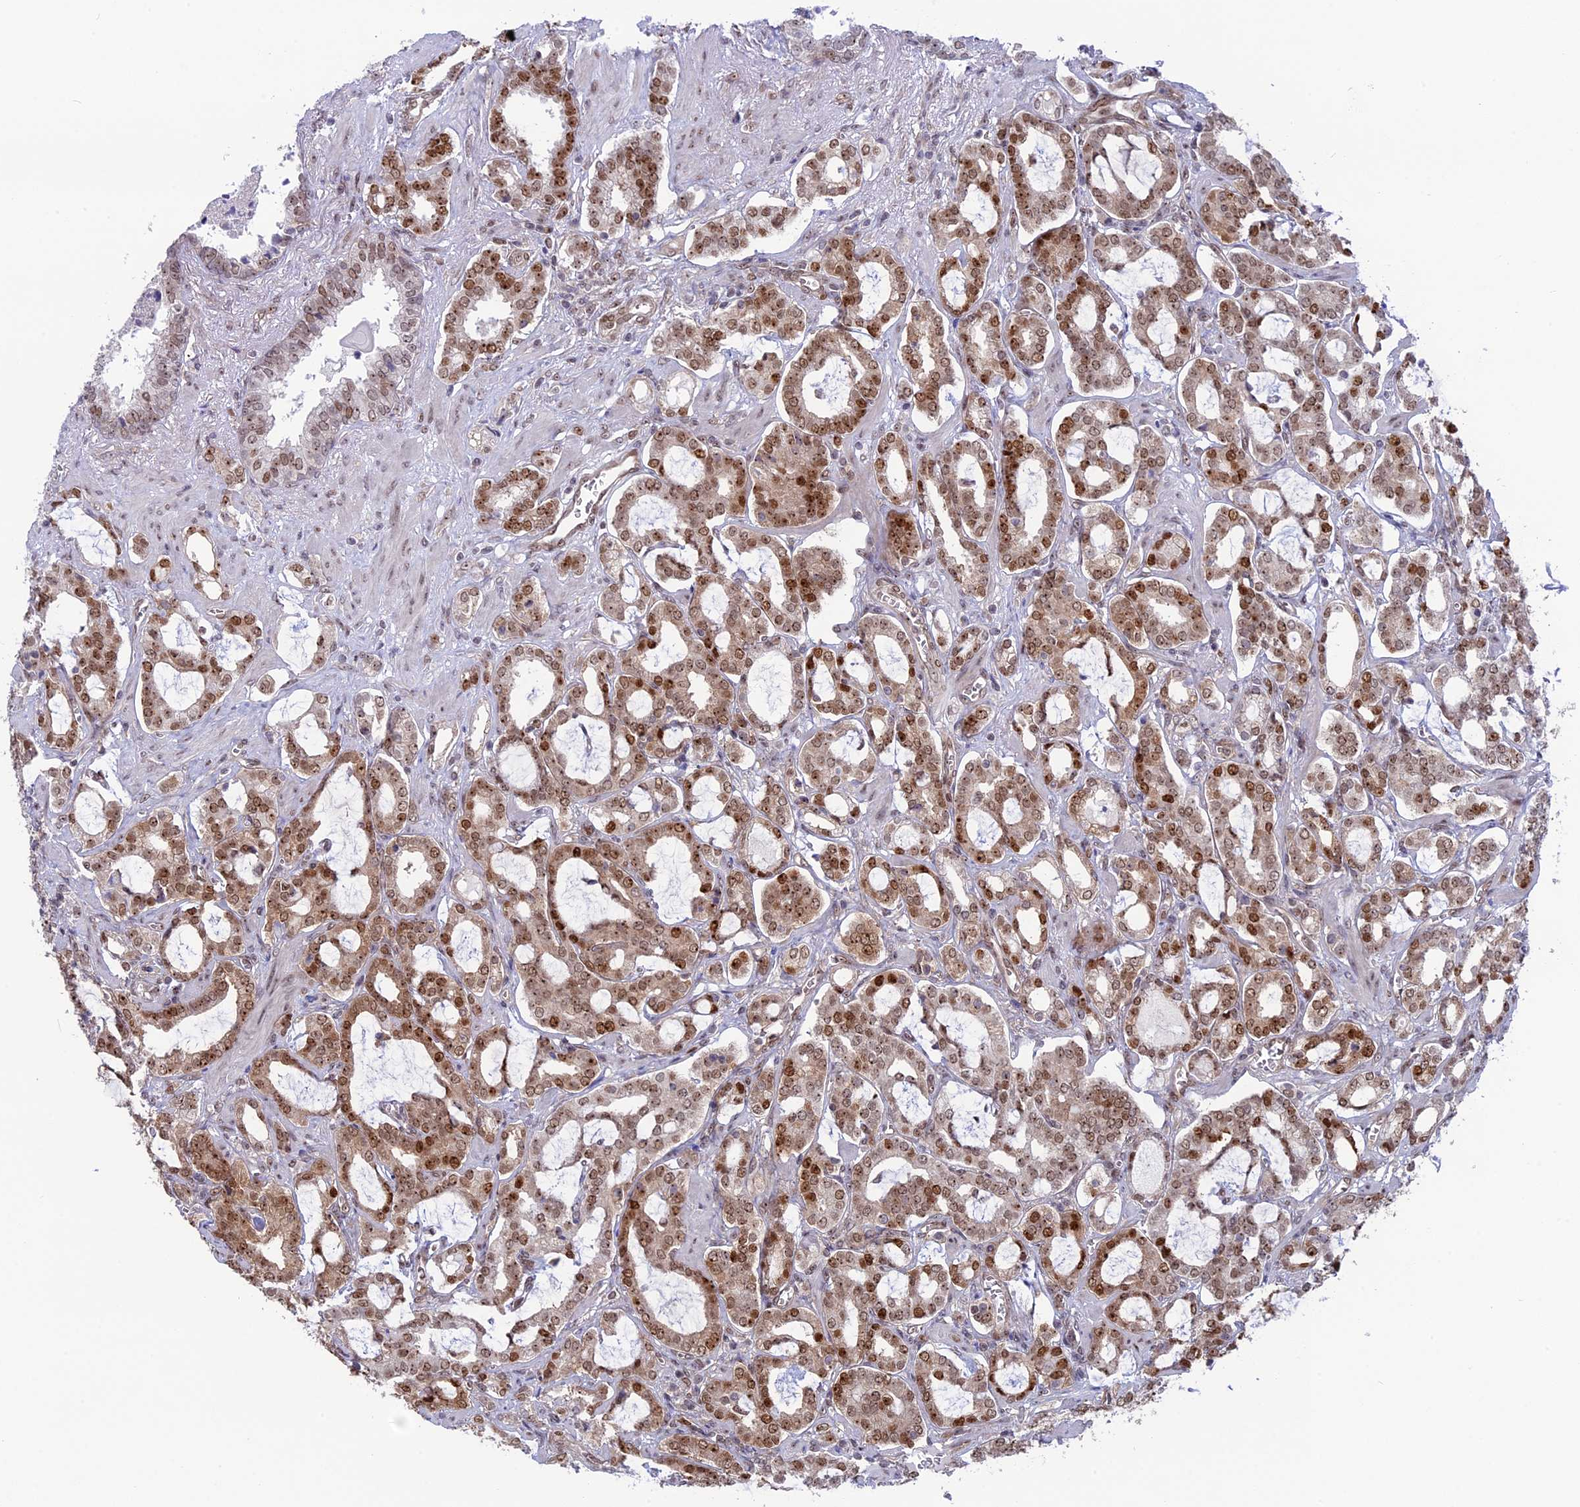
{"staining": {"intensity": "moderate", "quantity": ">75%", "location": "cytoplasmic/membranous,nuclear"}, "tissue": "prostate cancer", "cell_type": "Tumor cells", "image_type": "cancer", "snomed": [{"axis": "morphology", "description": "Adenocarcinoma, High grade"}, {"axis": "topography", "description": "Prostate and seminal vesicle, NOS"}], "caption": "Human prostate cancer stained for a protein (brown) reveals moderate cytoplasmic/membranous and nuclear positive positivity in about >75% of tumor cells.", "gene": "CCDC86", "patient": {"sex": "male", "age": 67}}